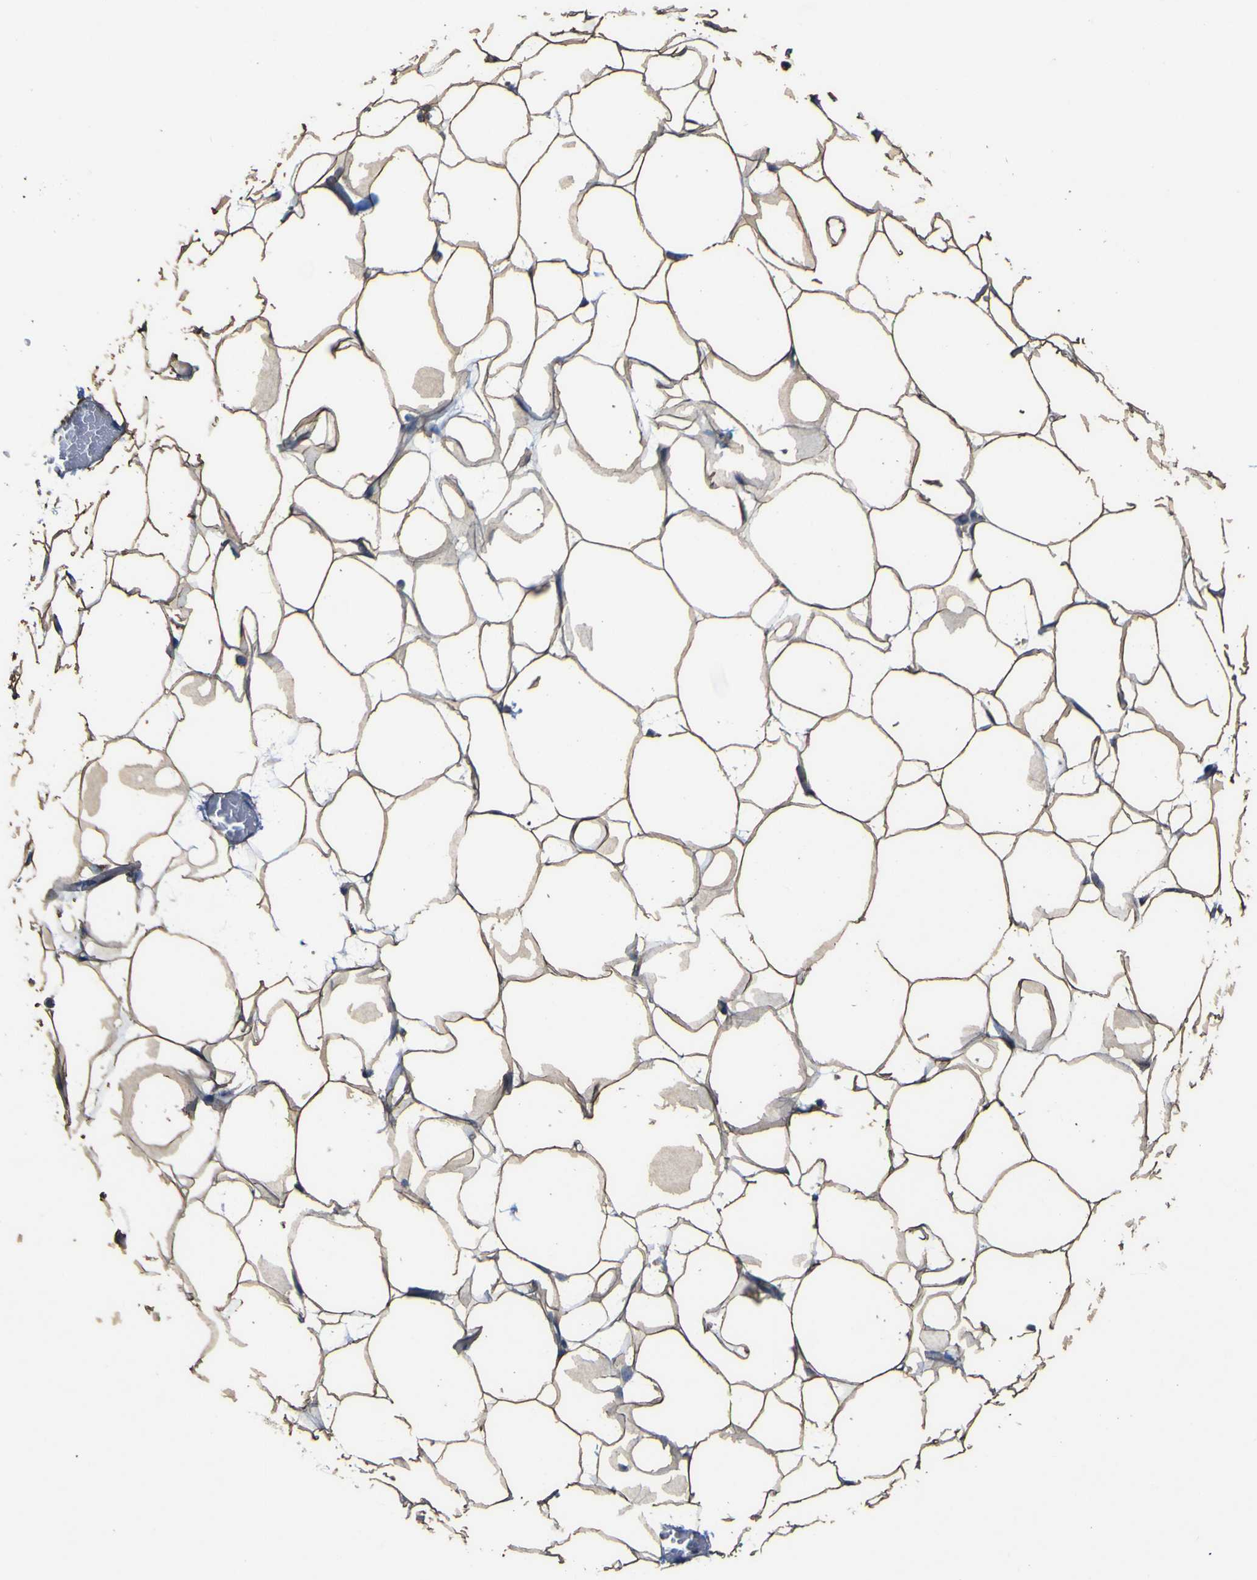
{"staining": {"intensity": "strong", "quantity": ">75%", "location": "cytoplasmic/membranous"}, "tissue": "adipose tissue", "cell_type": "Adipocytes", "image_type": "normal", "snomed": [{"axis": "morphology", "description": "Normal tissue, NOS"}, {"axis": "topography", "description": "Breast"}, {"axis": "topography", "description": "Adipose tissue"}], "caption": "Protein staining by immunohistochemistry (IHC) shows strong cytoplasmic/membranous positivity in about >75% of adipocytes in benign adipose tissue.", "gene": "TNFSF15", "patient": {"sex": "female", "age": 25}}